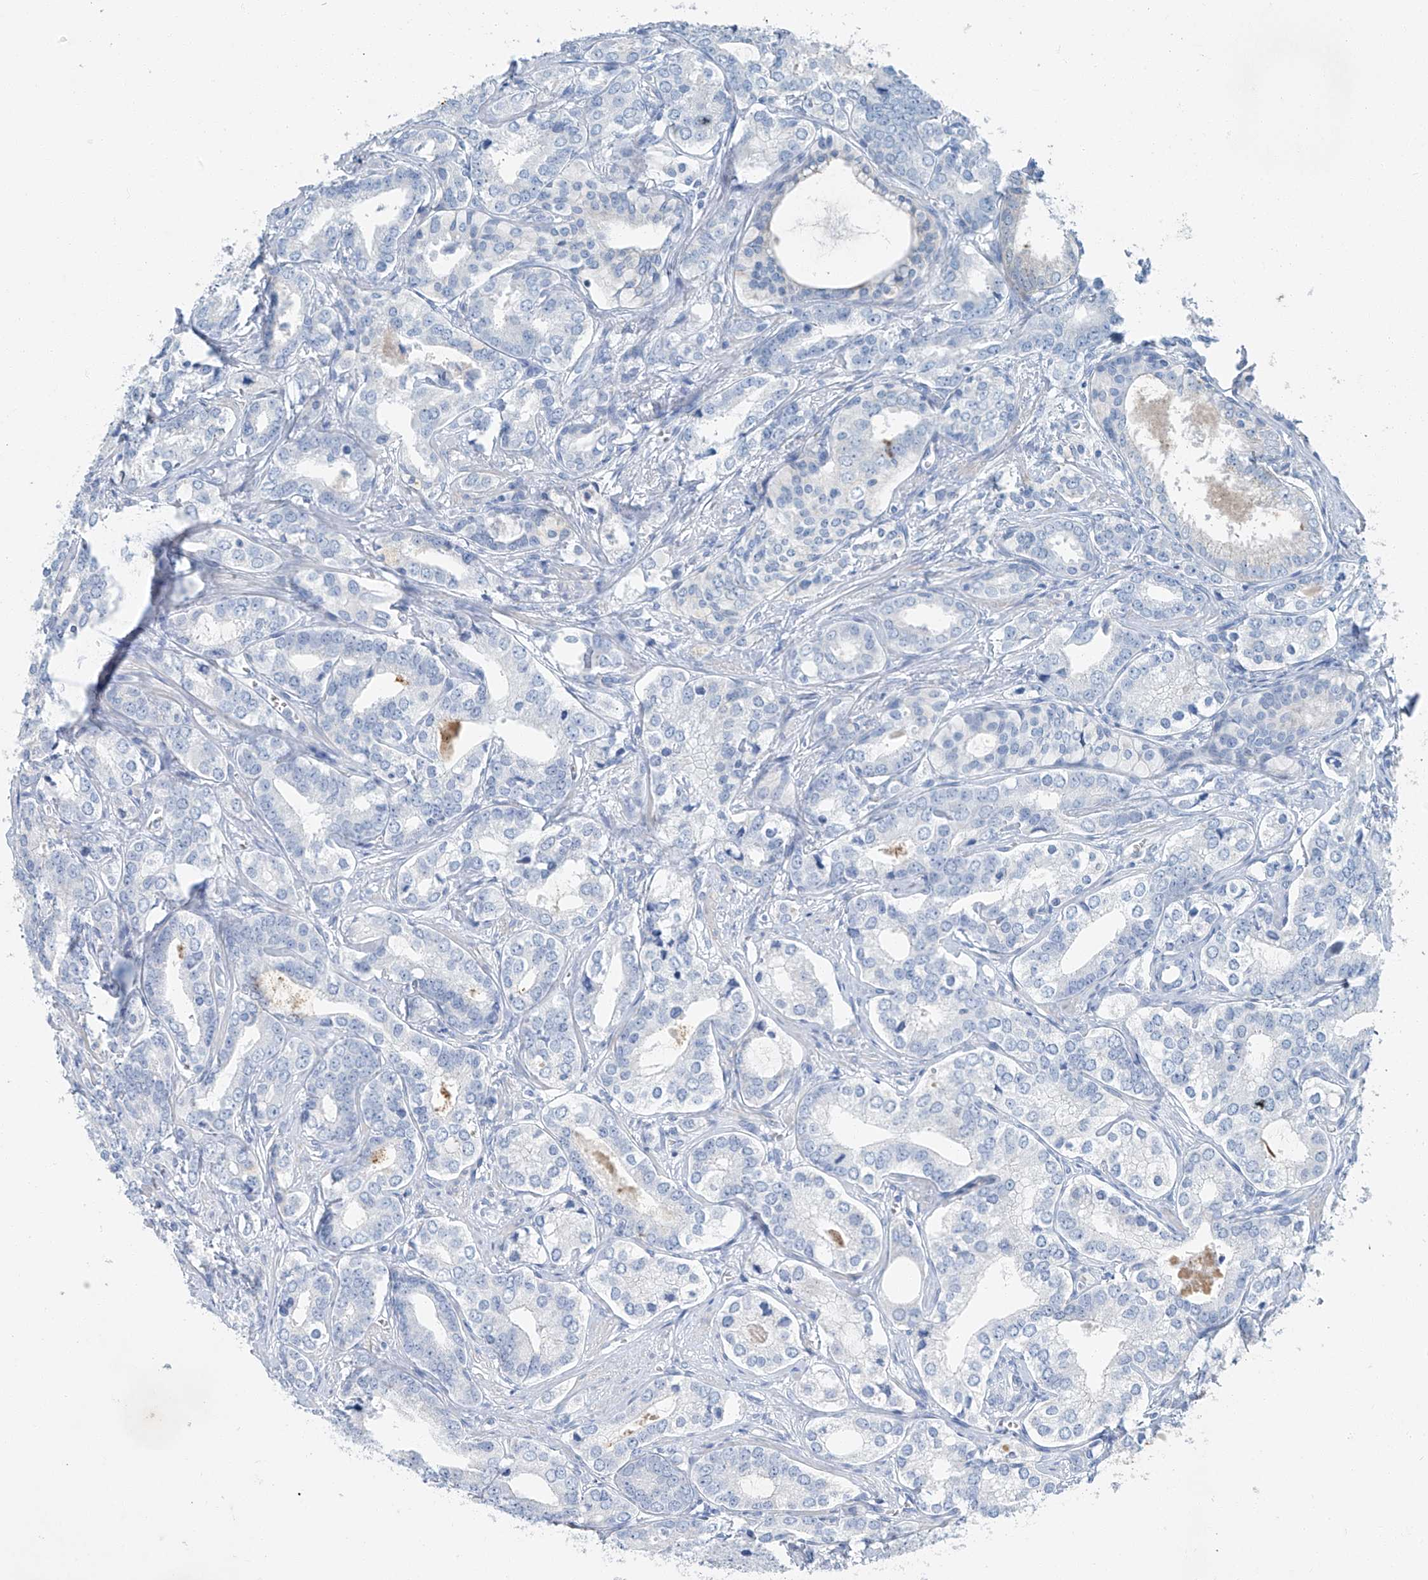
{"staining": {"intensity": "negative", "quantity": "none", "location": "none"}, "tissue": "prostate cancer", "cell_type": "Tumor cells", "image_type": "cancer", "snomed": [{"axis": "morphology", "description": "Adenocarcinoma, High grade"}, {"axis": "topography", "description": "Prostate"}], "caption": "Immunohistochemistry (IHC) image of neoplastic tissue: human high-grade adenocarcinoma (prostate) stained with DAB (3,3'-diaminobenzidine) shows no significant protein staining in tumor cells.", "gene": "C1orf87", "patient": {"sex": "male", "age": 62}}